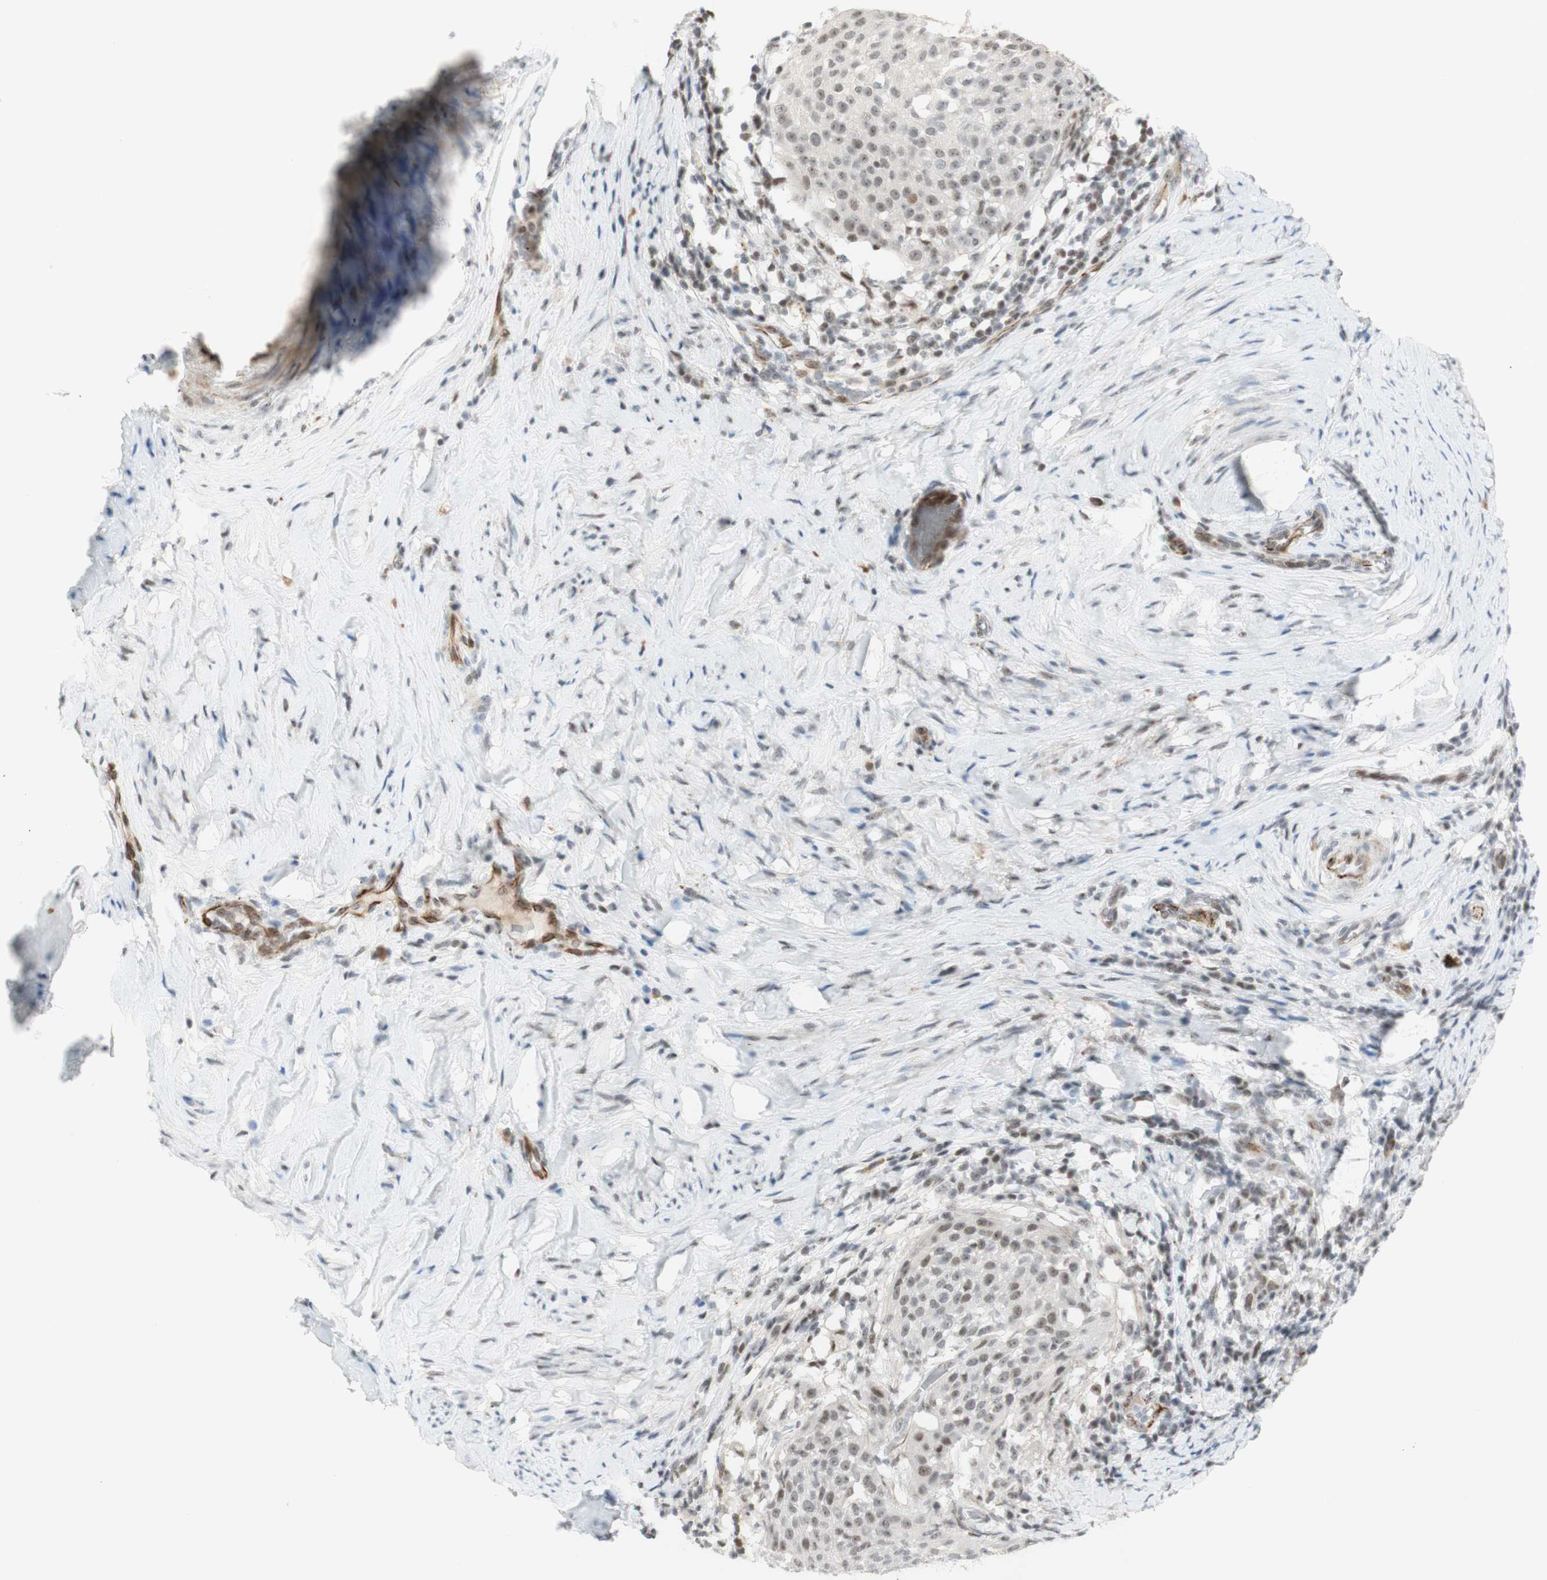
{"staining": {"intensity": "moderate", "quantity": ">75%", "location": "nuclear"}, "tissue": "cervical cancer", "cell_type": "Tumor cells", "image_type": "cancer", "snomed": [{"axis": "morphology", "description": "Squamous cell carcinoma, NOS"}, {"axis": "topography", "description": "Cervix"}], "caption": "Immunohistochemical staining of cervical cancer shows moderate nuclear protein staining in approximately >75% of tumor cells.", "gene": "IRF1", "patient": {"sex": "female", "age": 51}}